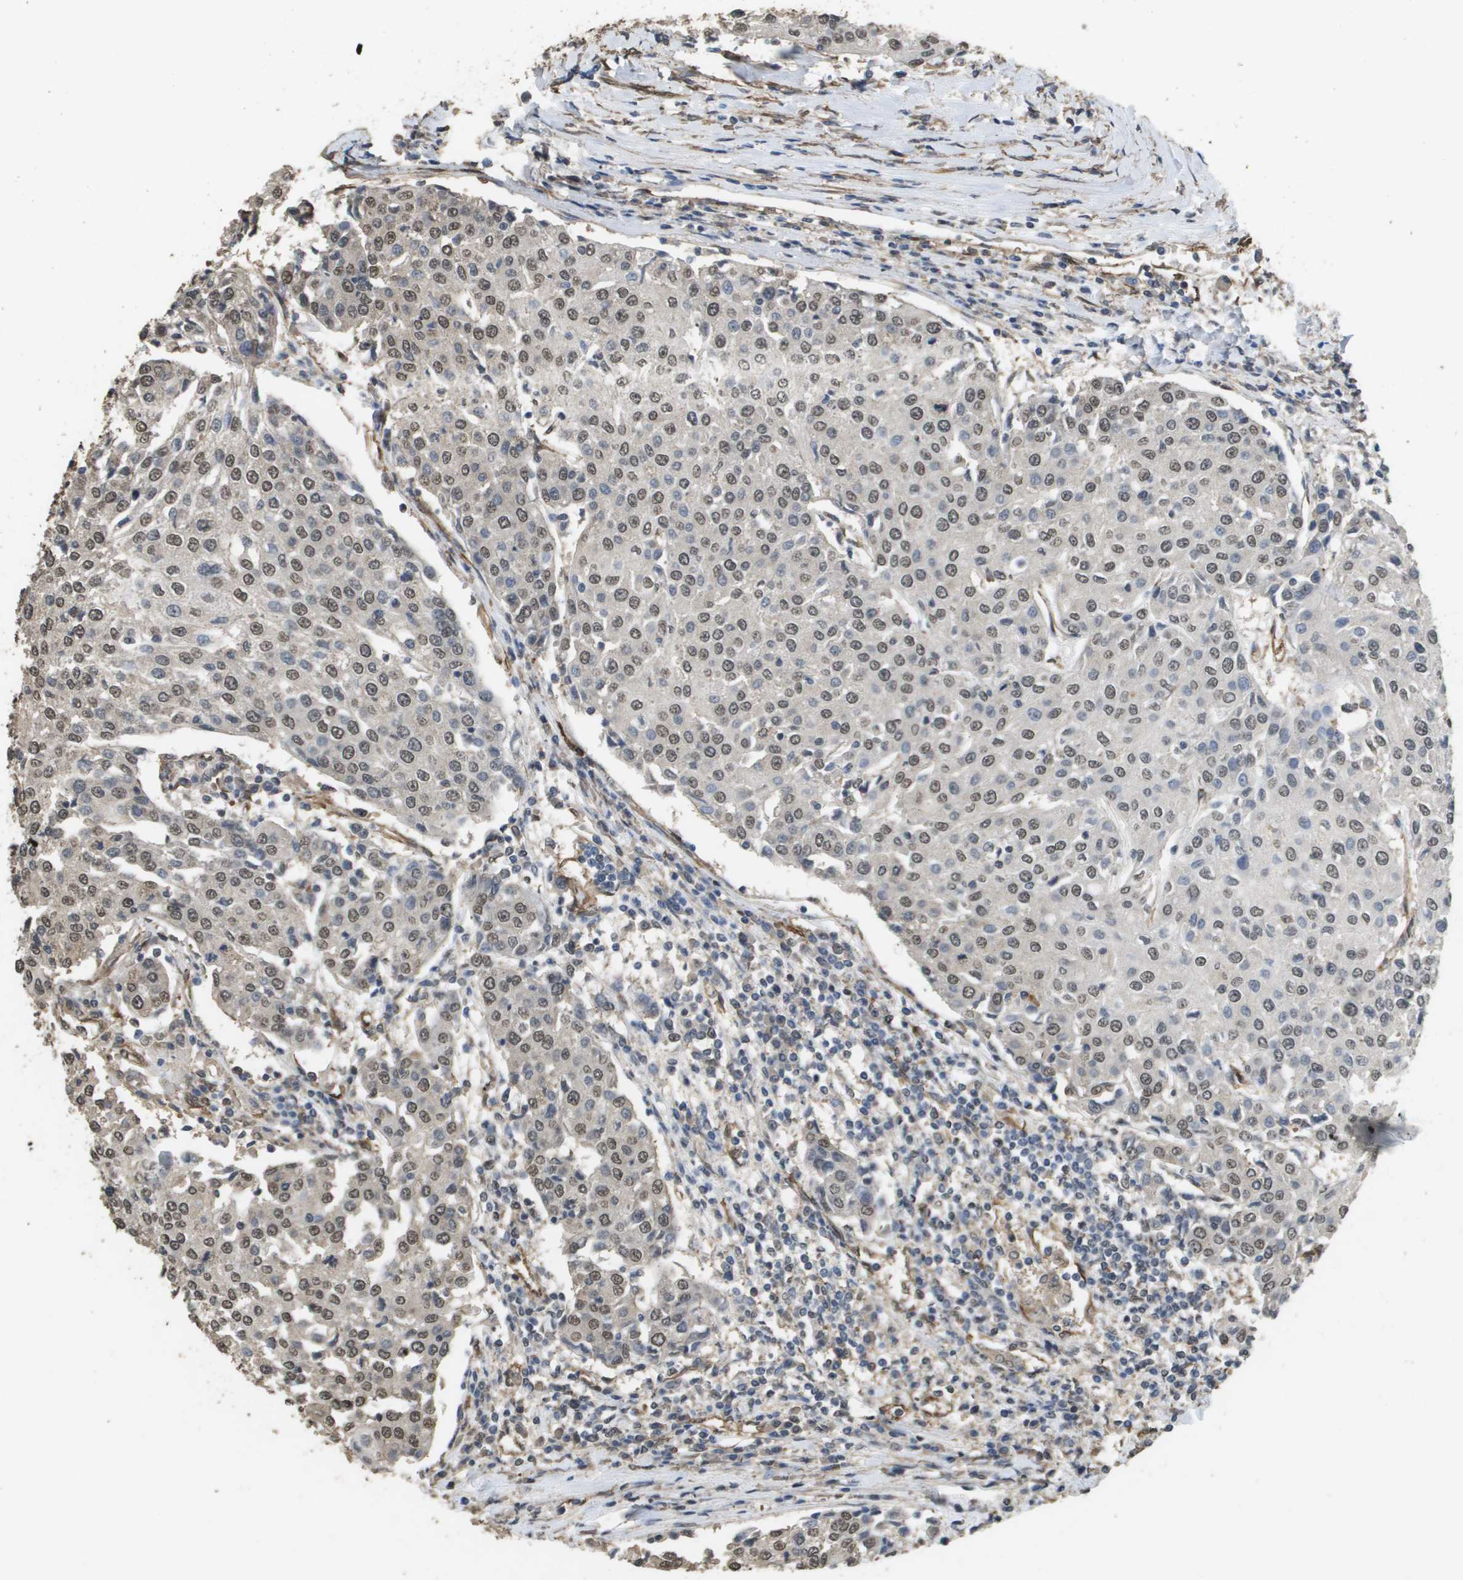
{"staining": {"intensity": "moderate", "quantity": ">75%", "location": "nuclear"}, "tissue": "urothelial cancer", "cell_type": "Tumor cells", "image_type": "cancer", "snomed": [{"axis": "morphology", "description": "Urothelial carcinoma, High grade"}, {"axis": "topography", "description": "Urinary bladder"}], "caption": "This micrograph displays urothelial carcinoma (high-grade) stained with immunohistochemistry (IHC) to label a protein in brown. The nuclear of tumor cells show moderate positivity for the protein. Nuclei are counter-stained blue.", "gene": "AAMP", "patient": {"sex": "female", "age": 85}}